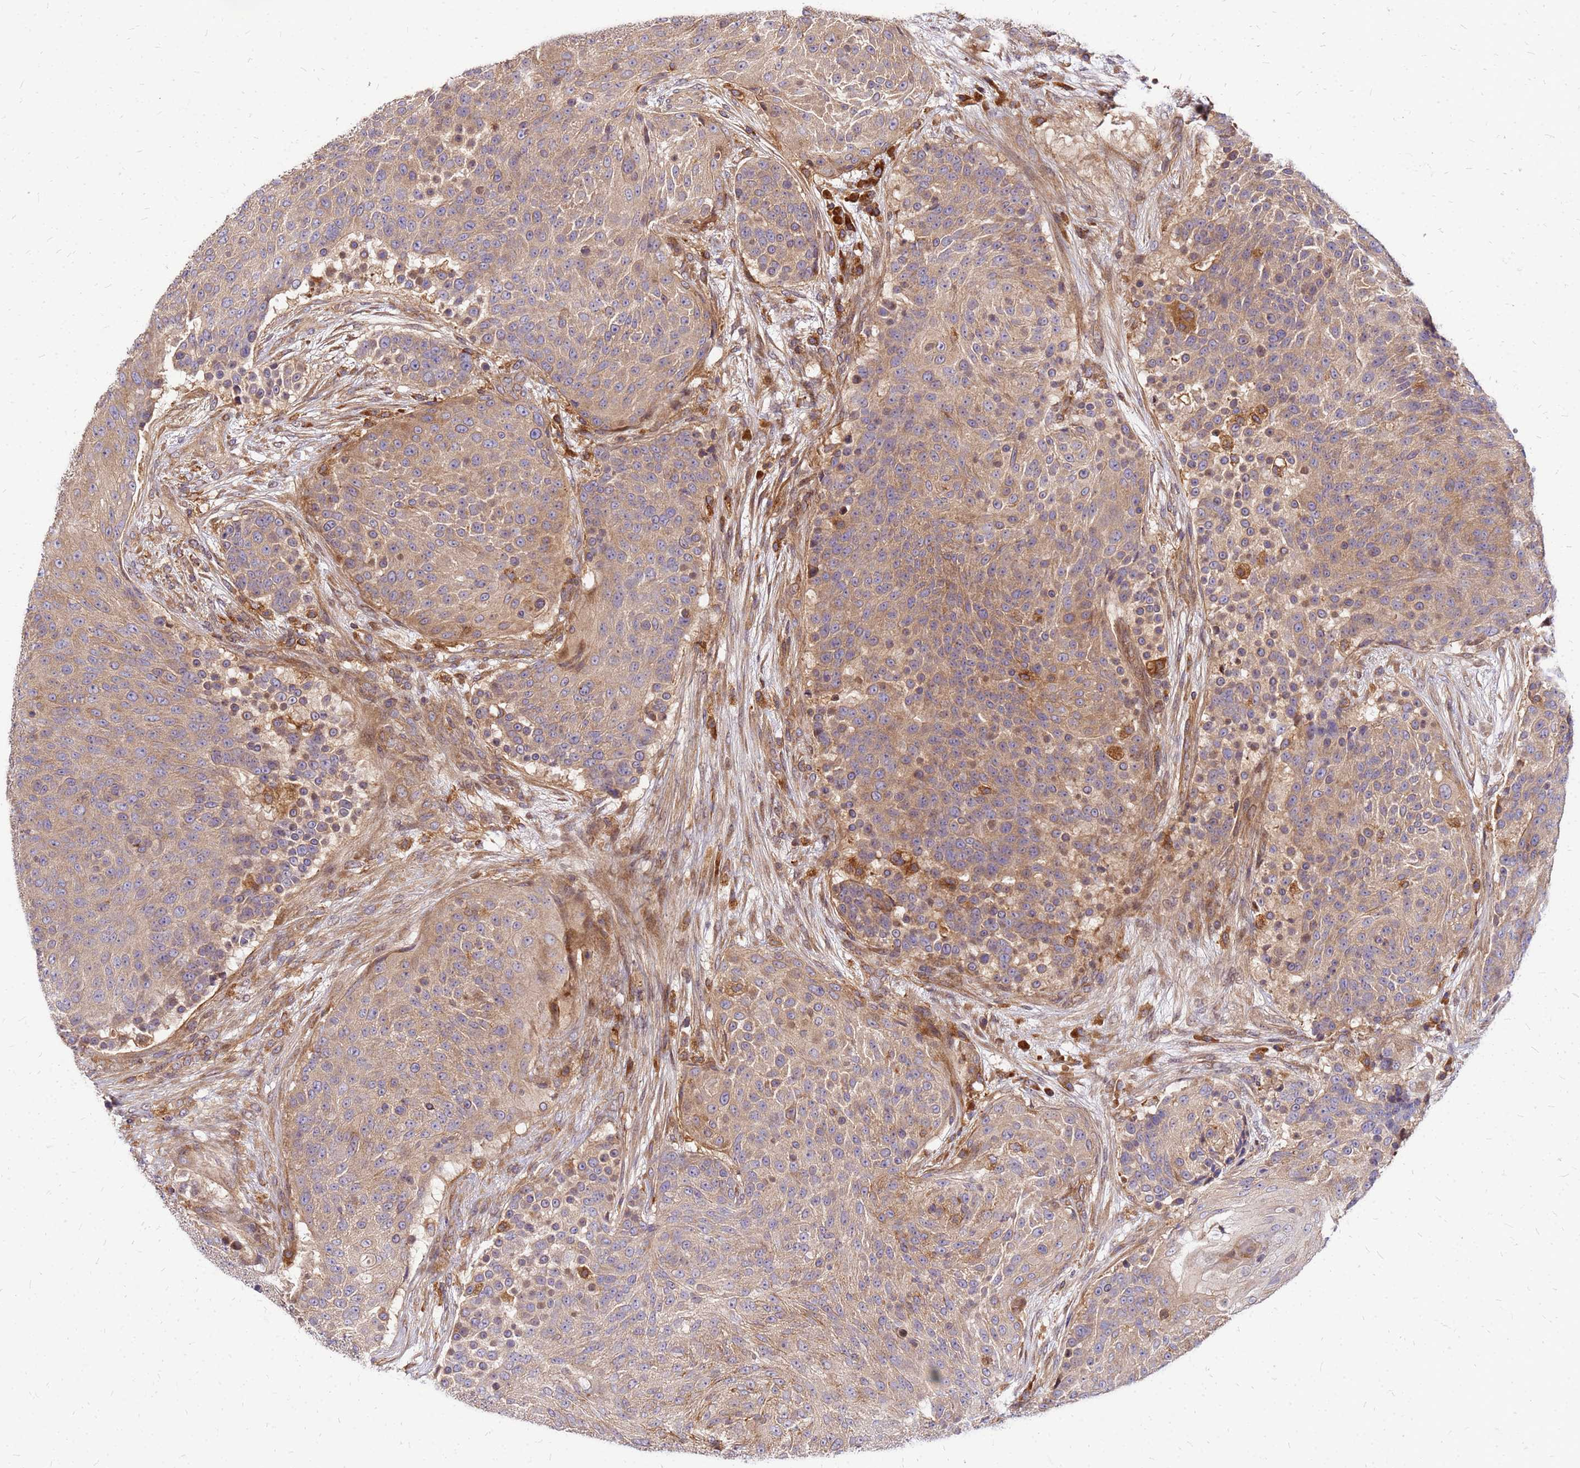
{"staining": {"intensity": "weak", "quantity": ">75%", "location": "cytoplasmic/membranous"}, "tissue": "urothelial cancer", "cell_type": "Tumor cells", "image_type": "cancer", "snomed": [{"axis": "morphology", "description": "Urothelial carcinoma, High grade"}, {"axis": "topography", "description": "Urinary bladder"}], "caption": "Urothelial carcinoma (high-grade) stained with immunohistochemistry (IHC) displays weak cytoplasmic/membranous staining in about >75% of tumor cells. The staining was performed using DAB (3,3'-diaminobenzidine), with brown indicating positive protein expression. Nuclei are stained blue with hematoxylin.", "gene": "CYBC1", "patient": {"sex": "female", "age": 63}}